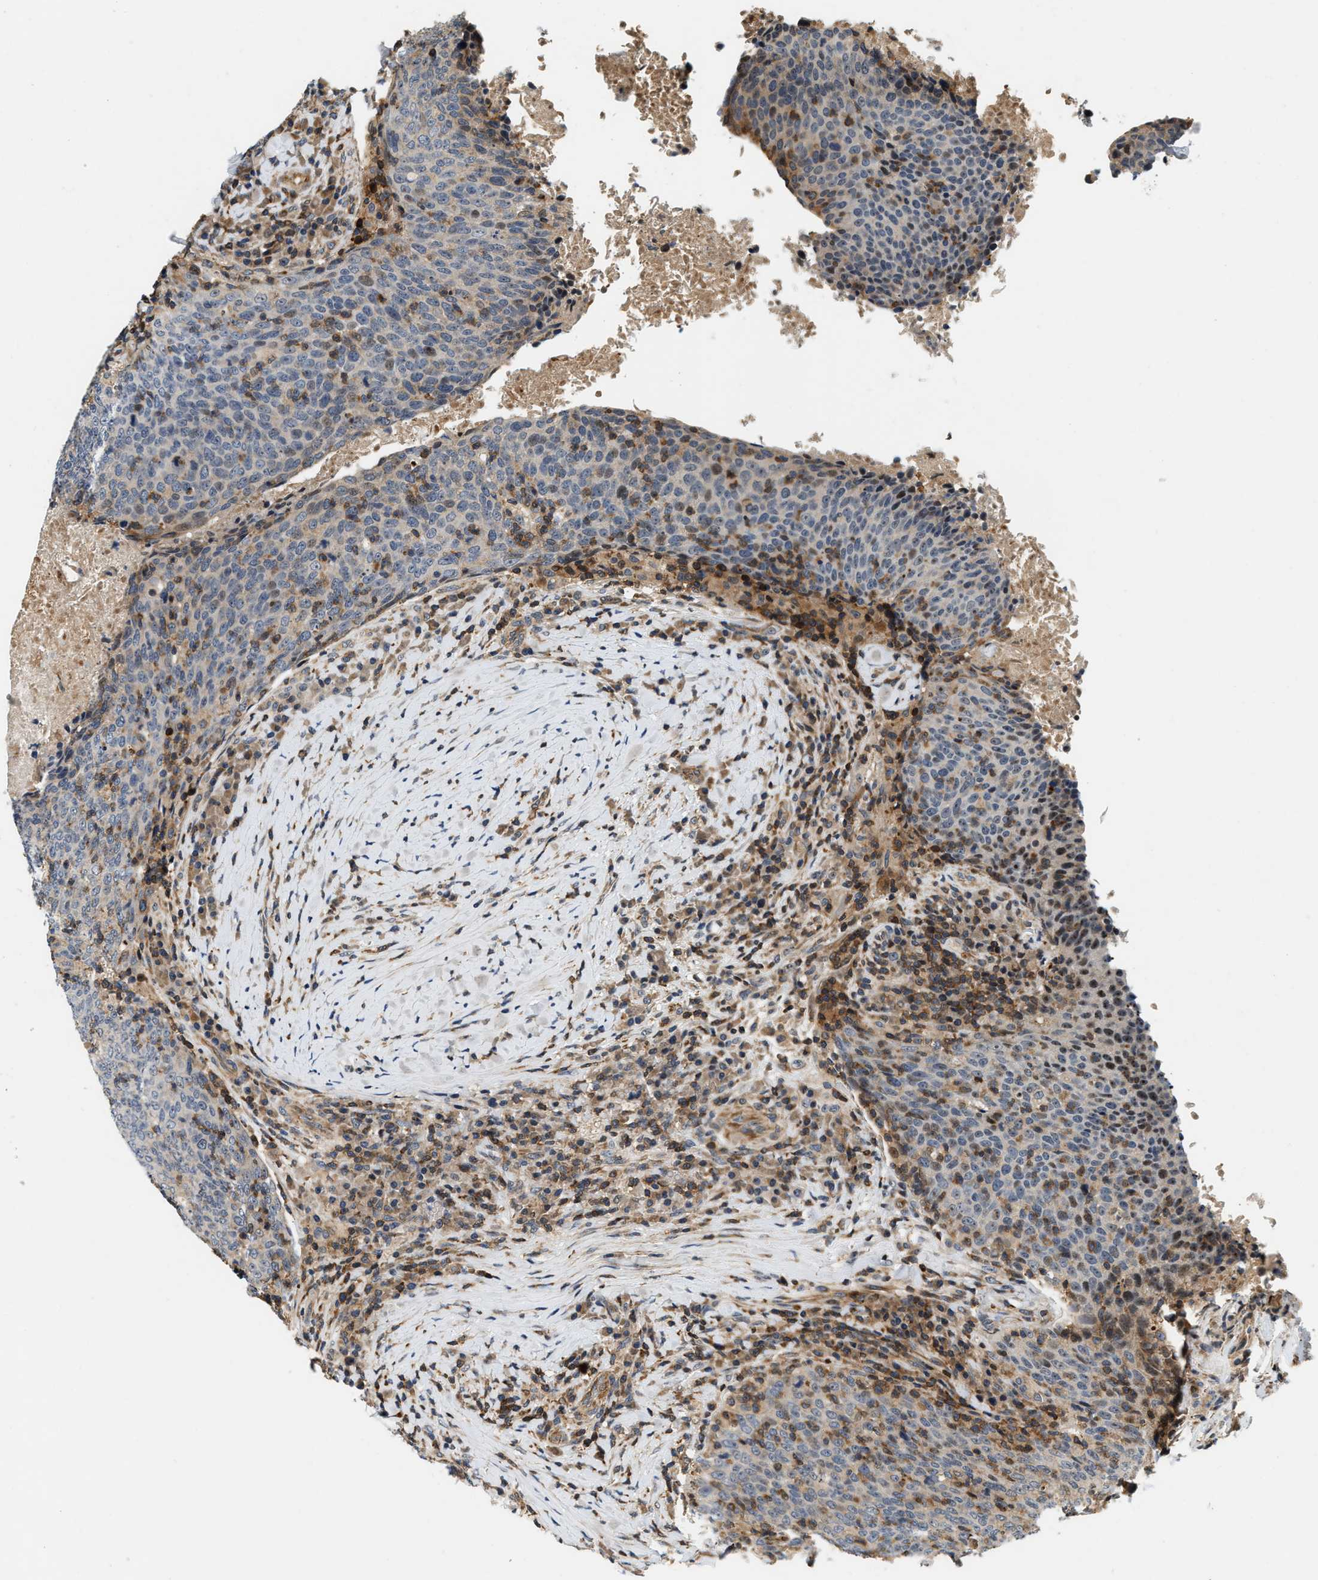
{"staining": {"intensity": "weak", "quantity": "<25%", "location": "cytoplasmic/membranous"}, "tissue": "head and neck cancer", "cell_type": "Tumor cells", "image_type": "cancer", "snomed": [{"axis": "morphology", "description": "Squamous cell carcinoma, NOS"}, {"axis": "morphology", "description": "Squamous cell carcinoma, metastatic, NOS"}, {"axis": "topography", "description": "Lymph node"}, {"axis": "topography", "description": "Head-Neck"}], "caption": "This is a micrograph of immunohistochemistry staining of squamous cell carcinoma (head and neck), which shows no positivity in tumor cells.", "gene": "SAMD9", "patient": {"sex": "male", "age": 62}}